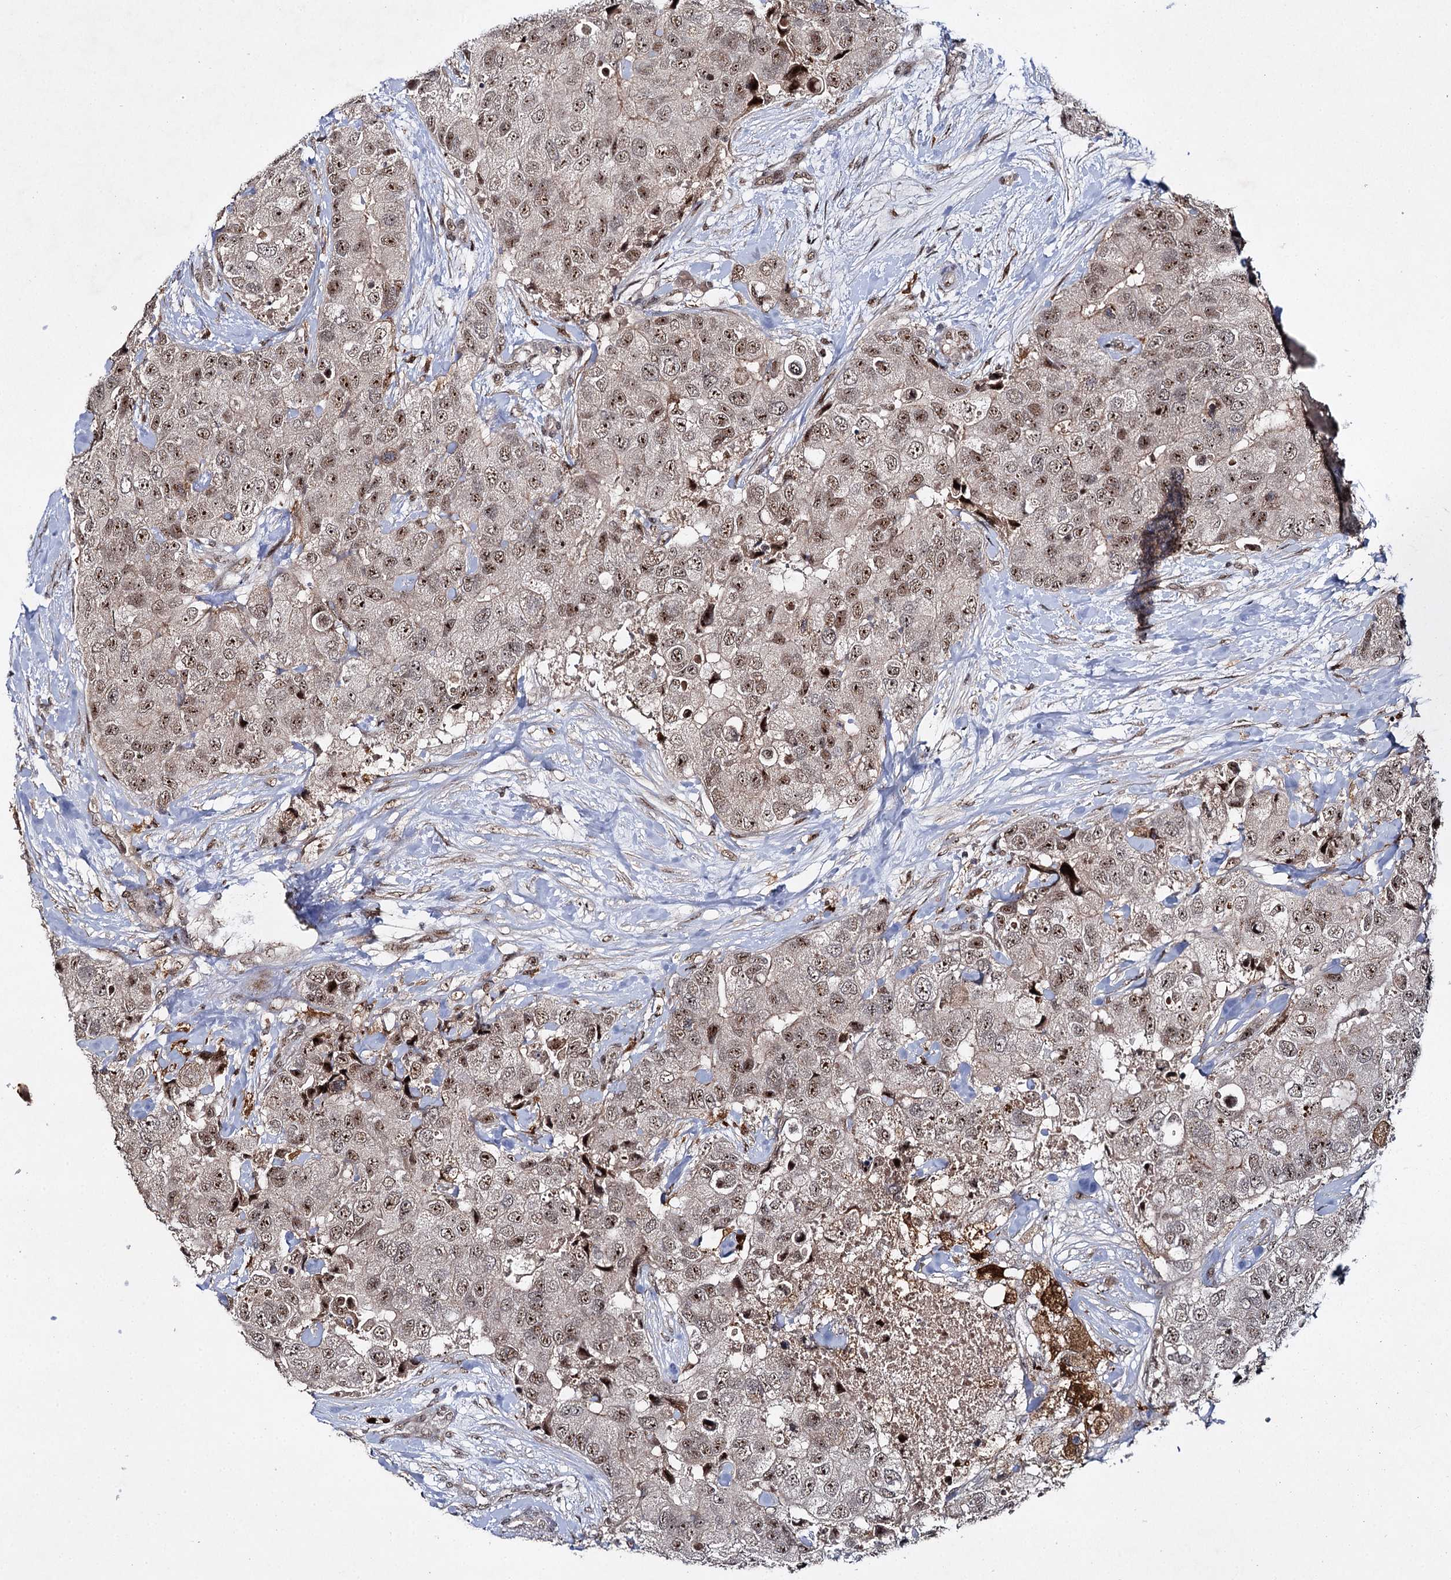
{"staining": {"intensity": "moderate", "quantity": ">75%", "location": "nuclear"}, "tissue": "breast cancer", "cell_type": "Tumor cells", "image_type": "cancer", "snomed": [{"axis": "morphology", "description": "Duct carcinoma"}, {"axis": "topography", "description": "Breast"}], "caption": "This histopathology image demonstrates IHC staining of human breast cancer (invasive ductal carcinoma), with medium moderate nuclear staining in about >75% of tumor cells.", "gene": "BUD13", "patient": {"sex": "female", "age": 62}}